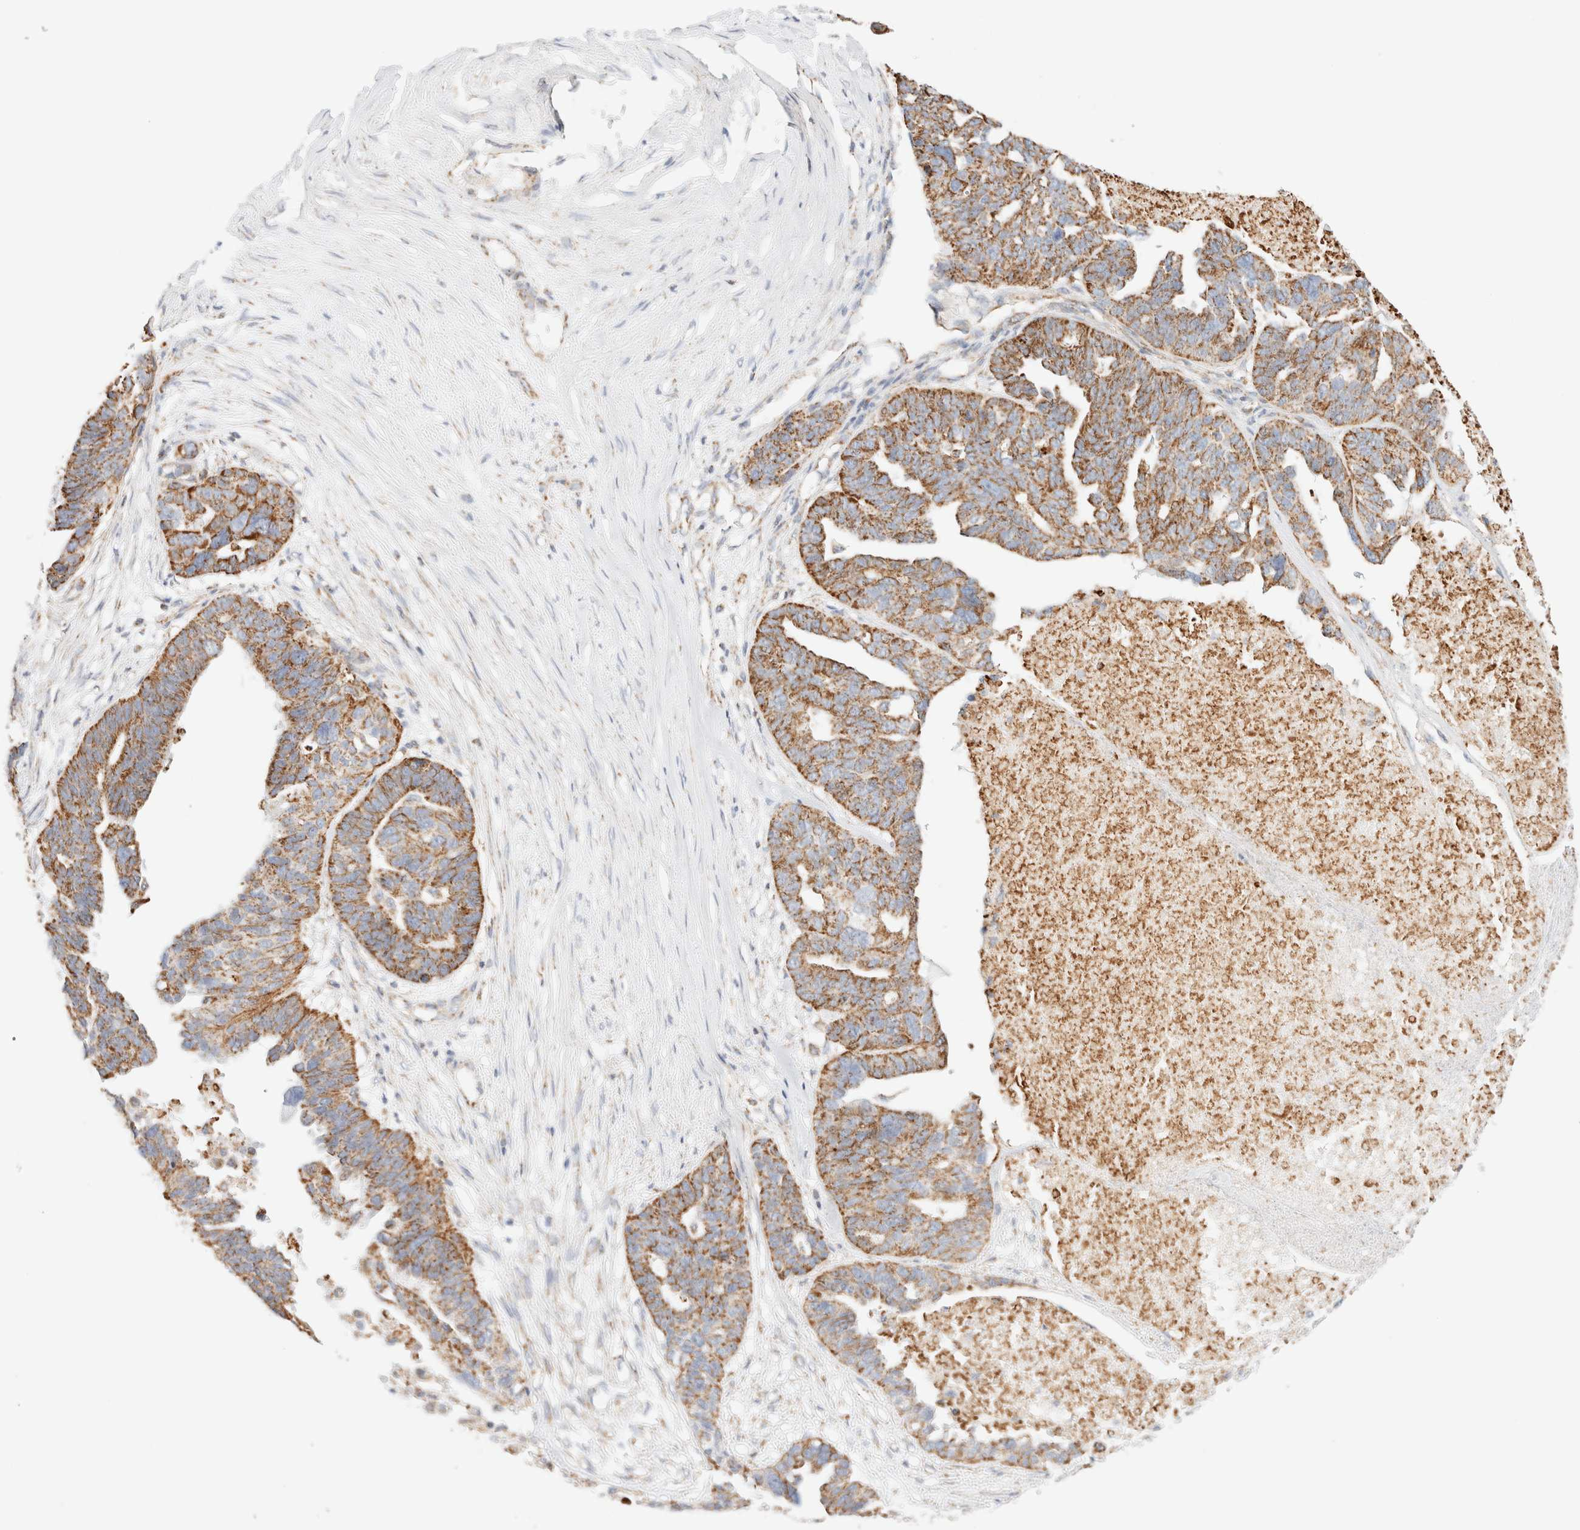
{"staining": {"intensity": "moderate", "quantity": ">75%", "location": "cytoplasmic/membranous"}, "tissue": "ovarian cancer", "cell_type": "Tumor cells", "image_type": "cancer", "snomed": [{"axis": "morphology", "description": "Cystadenocarcinoma, serous, NOS"}, {"axis": "topography", "description": "Ovary"}], "caption": "An image showing moderate cytoplasmic/membranous positivity in about >75% of tumor cells in ovarian cancer, as visualized by brown immunohistochemical staining.", "gene": "PHB2", "patient": {"sex": "female", "age": 59}}